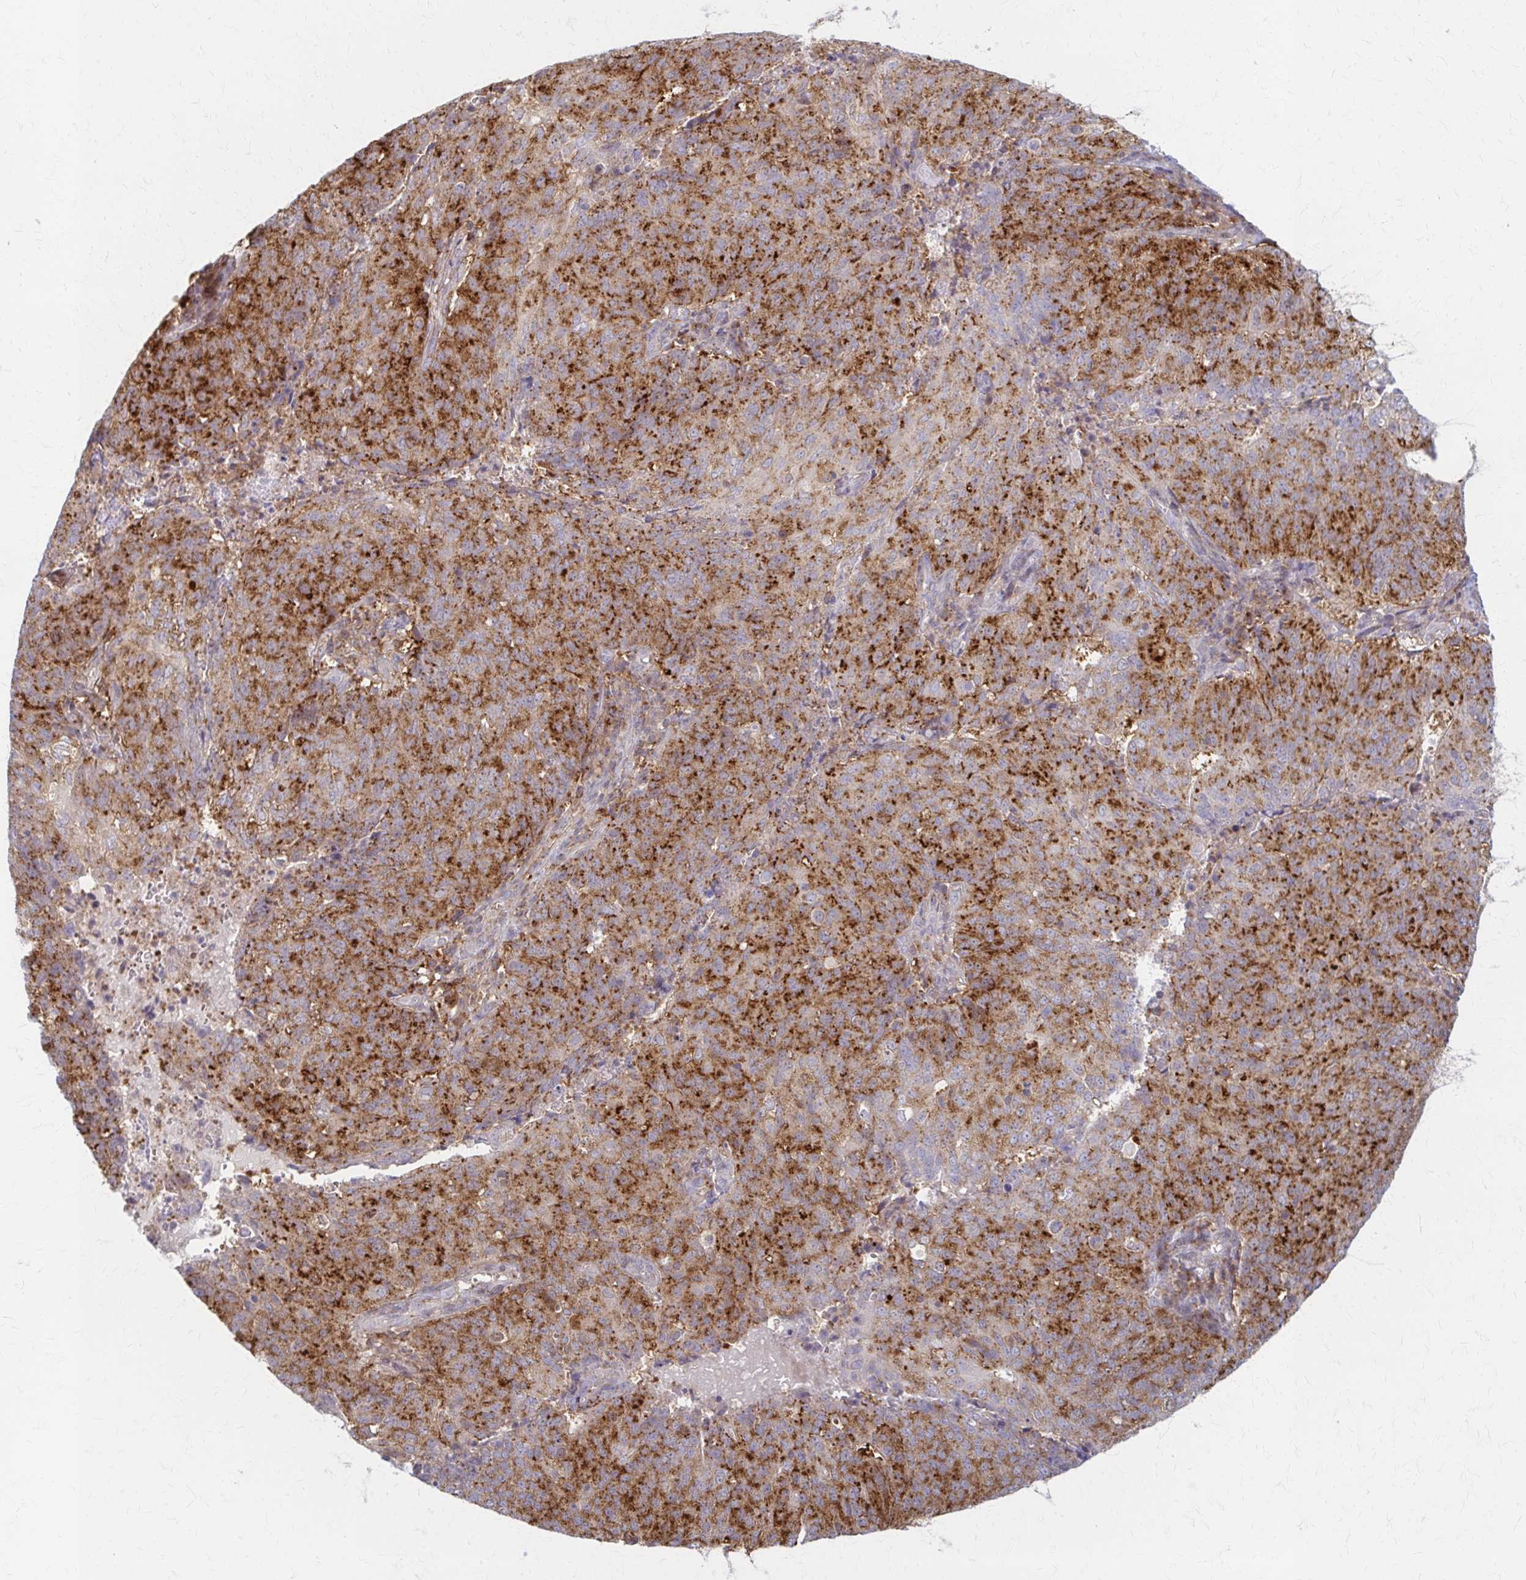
{"staining": {"intensity": "strong", "quantity": ">75%", "location": "cytoplasmic/membranous"}, "tissue": "endometrial cancer", "cell_type": "Tumor cells", "image_type": "cancer", "snomed": [{"axis": "morphology", "description": "Adenocarcinoma, NOS"}, {"axis": "topography", "description": "Endometrium"}], "caption": "The photomicrograph shows immunohistochemical staining of endometrial cancer (adenocarcinoma). There is strong cytoplasmic/membranous staining is present in about >75% of tumor cells.", "gene": "ARHGAP35", "patient": {"sex": "female", "age": 82}}